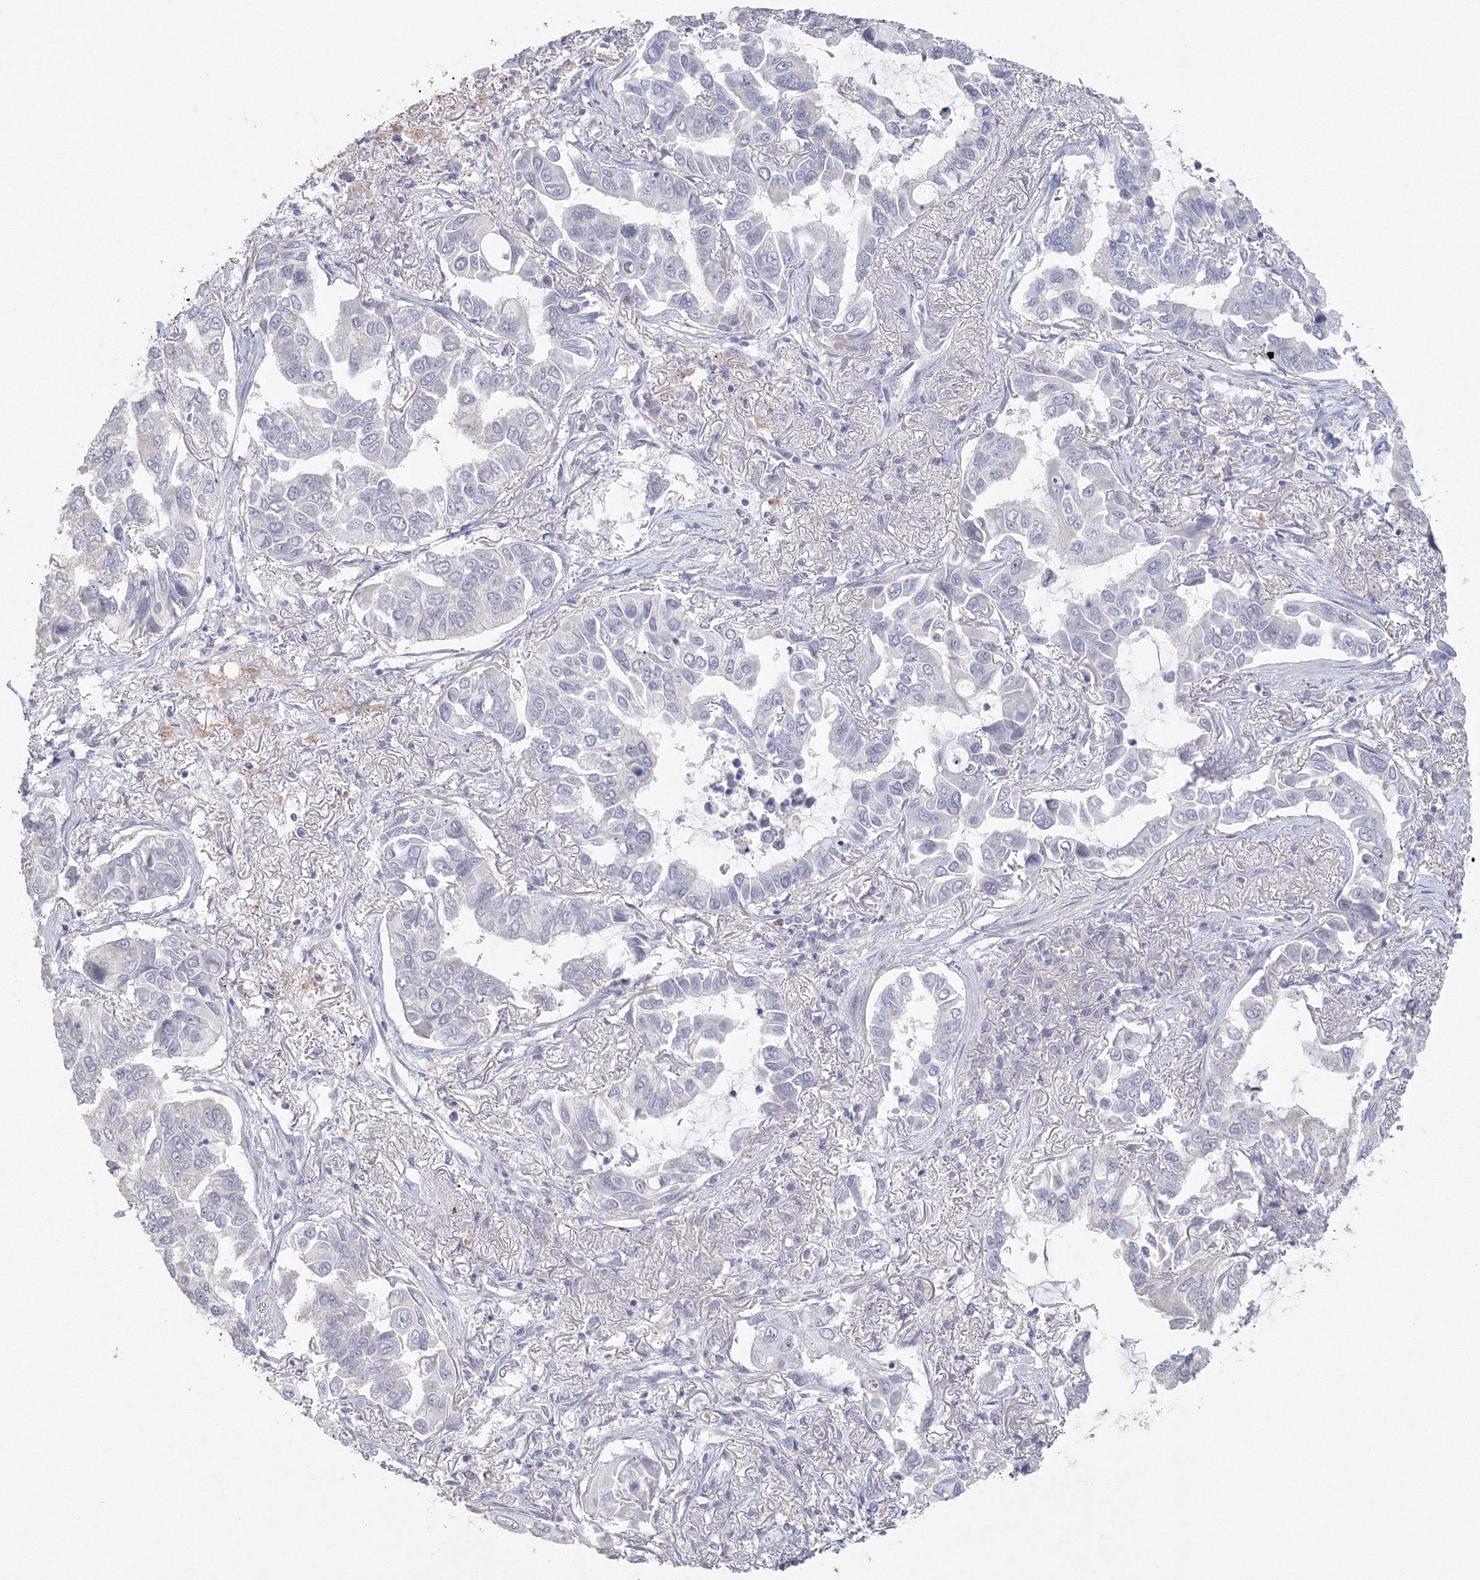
{"staining": {"intensity": "negative", "quantity": "none", "location": "none"}, "tissue": "lung cancer", "cell_type": "Tumor cells", "image_type": "cancer", "snomed": [{"axis": "morphology", "description": "Adenocarcinoma, NOS"}, {"axis": "topography", "description": "Lung"}], "caption": "An immunohistochemistry (IHC) image of lung cancer (adenocarcinoma) is shown. There is no staining in tumor cells of lung cancer (adenocarcinoma).", "gene": "TACC2", "patient": {"sex": "male", "age": 64}}